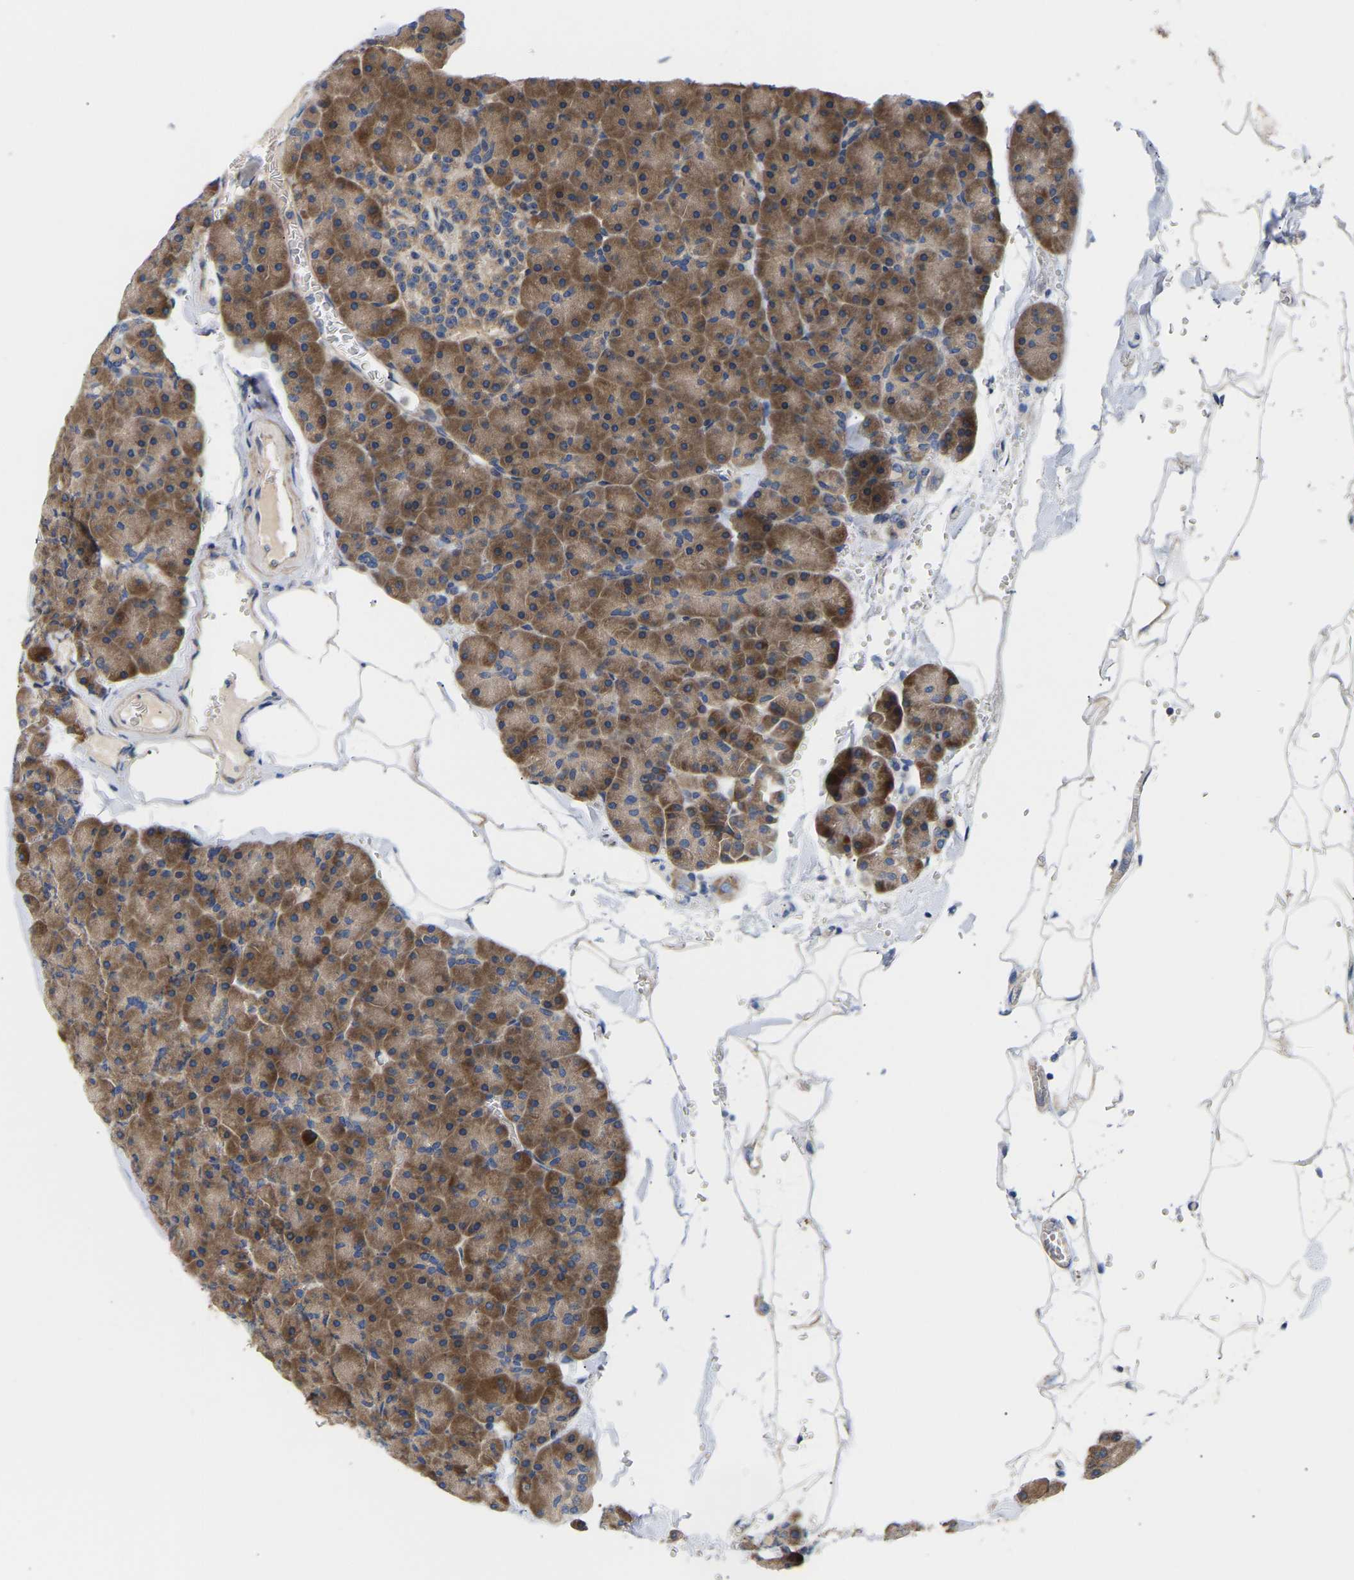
{"staining": {"intensity": "moderate", "quantity": ">75%", "location": "cytoplasmic/membranous"}, "tissue": "pancreas", "cell_type": "Exocrine glandular cells", "image_type": "normal", "snomed": [{"axis": "morphology", "description": "Normal tissue, NOS"}, {"axis": "topography", "description": "Pancreas"}], "caption": "High-magnification brightfield microscopy of benign pancreas stained with DAB (brown) and counterstained with hematoxylin (blue). exocrine glandular cells exhibit moderate cytoplasmic/membranous staining is appreciated in approximately>75% of cells. The staining was performed using DAB, with brown indicating positive protein expression. Nuclei are stained blue with hematoxylin.", "gene": "AIMP2", "patient": {"sex": "male", "age": 35}}